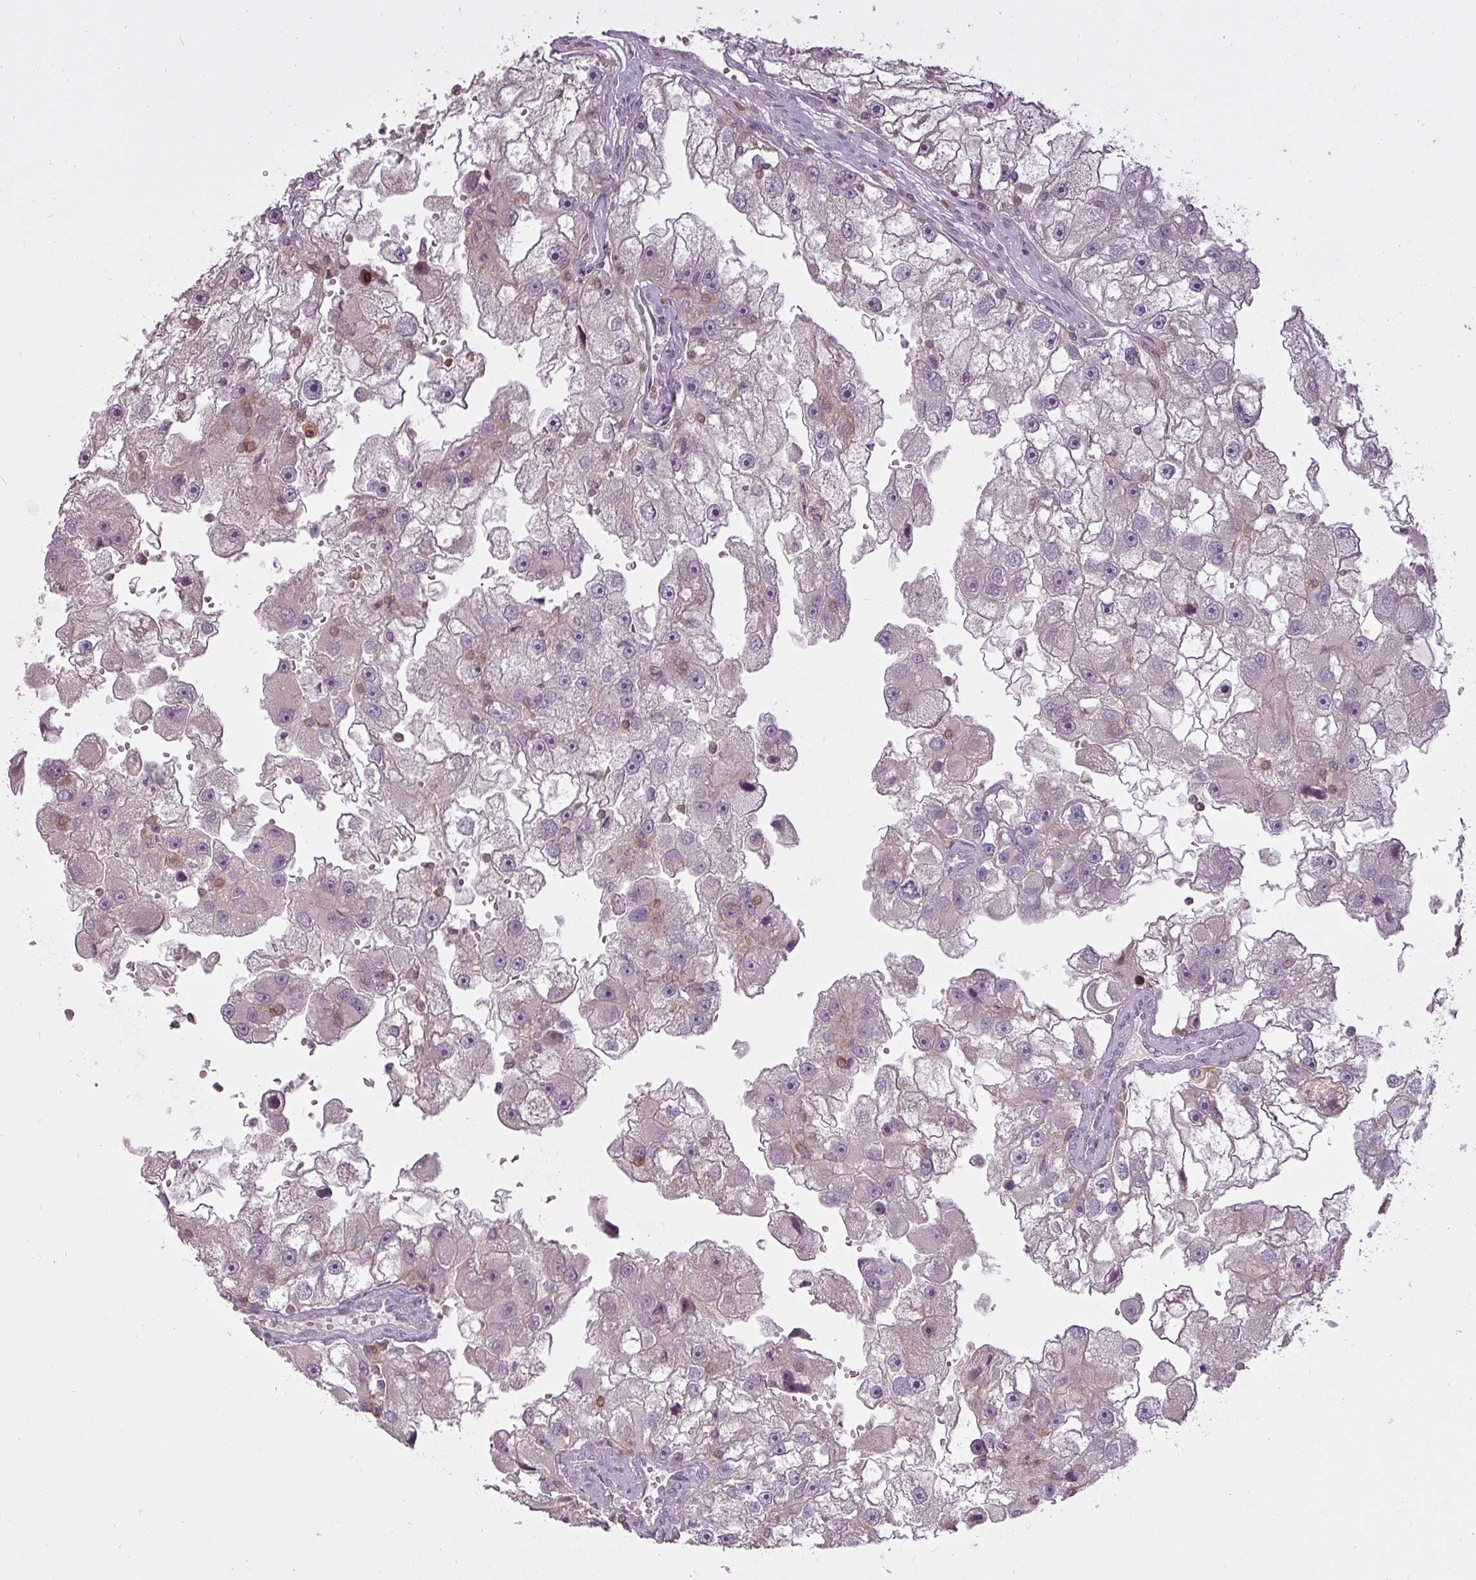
{"staining": {"intensity": "negative", "quantity": "none", "location": "none"}, "tissue": "renal cancer", "cell_type": "Tumor cells", "image_type": "cancer", "snomed": [{"axis": "morphology", "description": "Adenocarcinoma, NOS"}, {"axis": "topography", "description": "Kidney"}], "caption": "Histopathology image shows no significant protein positivity in tumor cells of renal cancer (adenocarcinoma).", "gene": "STK4", "patient": {"sex": "male", "age": 63}}